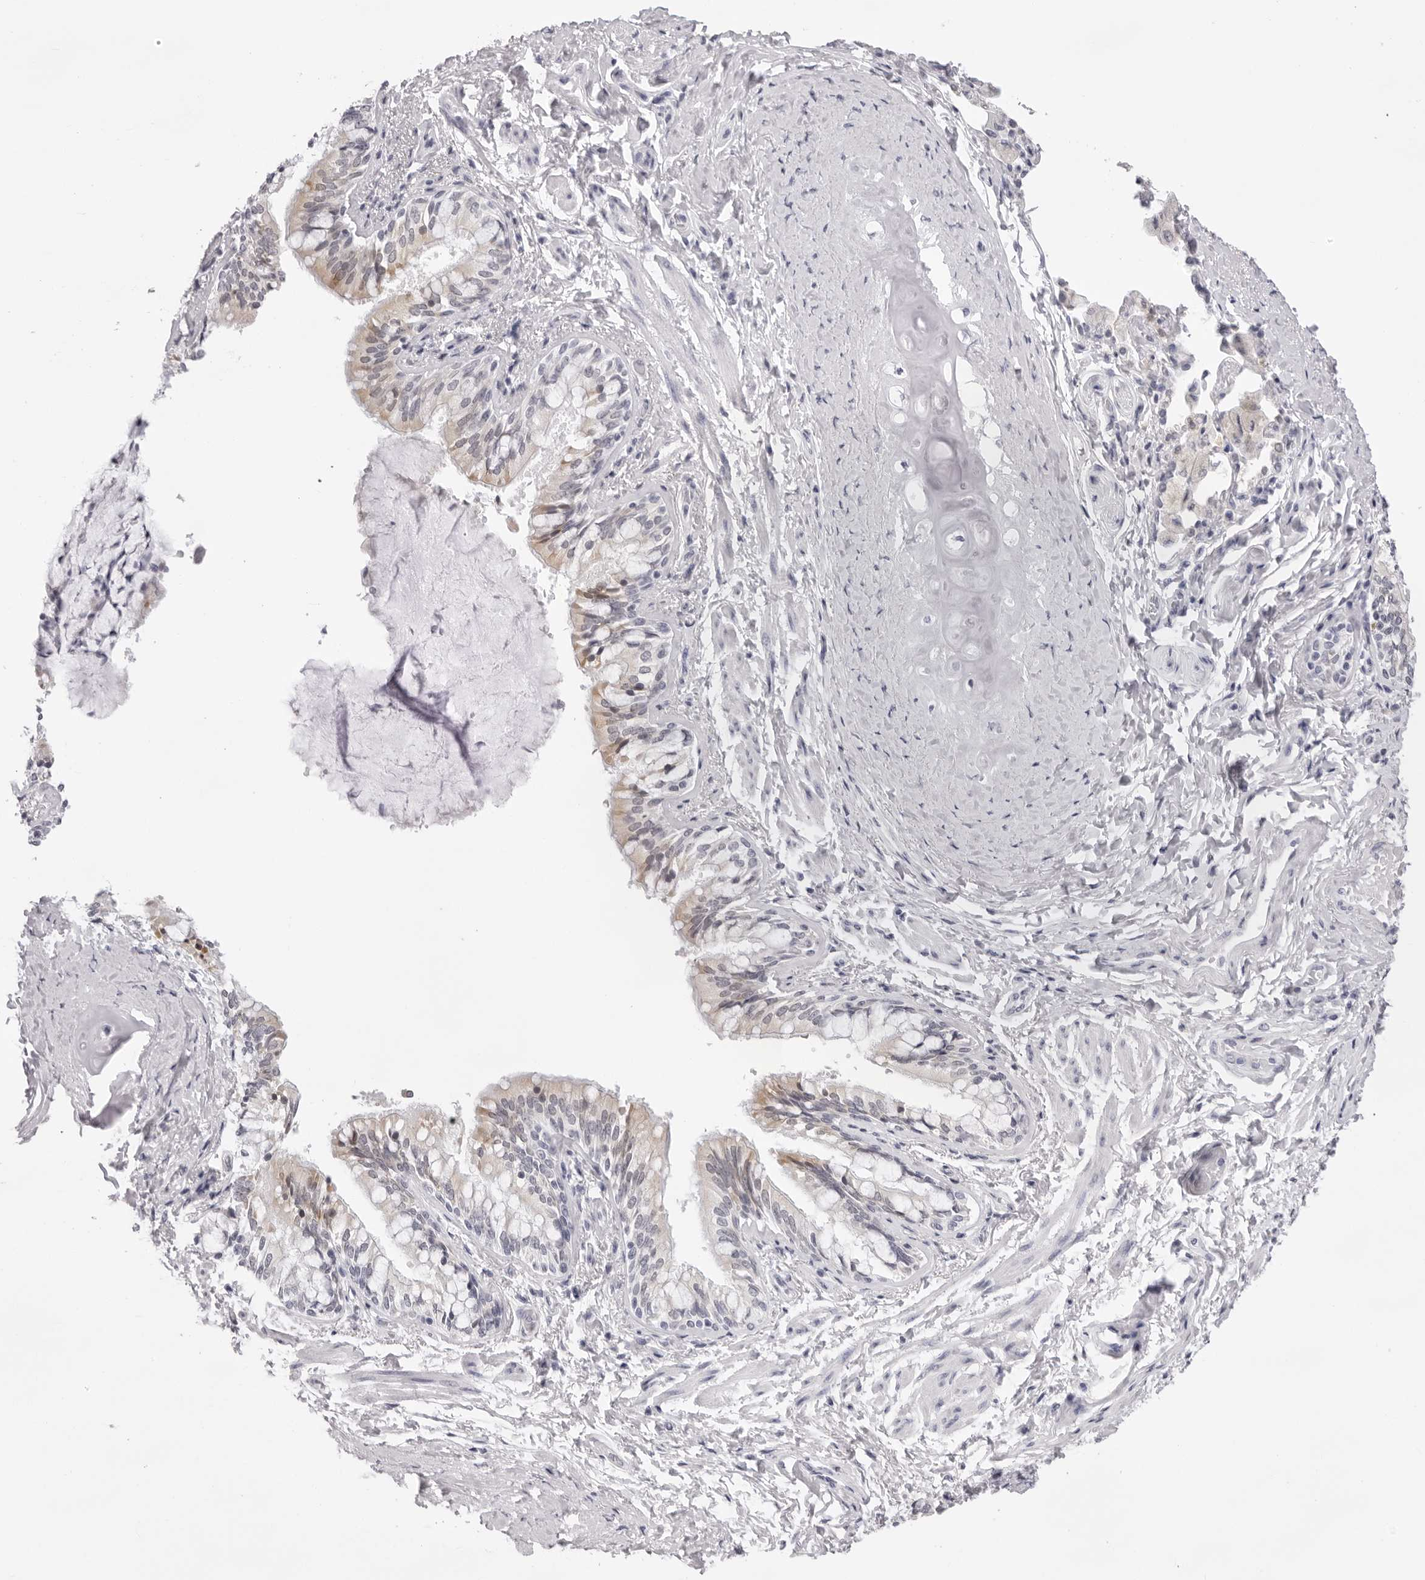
{"staining": {"intensity": "weak", "quantity": "<25%", "location": "cytoplasmic/membranous"}, "tissue": "bronchus", "cell_type": "Respiratory epithelial cells", "image_type": "normal", "snomed": [{"axis": "morphology", "description": "Normal tissue, NOS"}, {"axis": "morphology", "description": "Inflammation, NOS"}, {"axis": "topography", "description": "Bronchus"}, {"axis": "topography", "description": "Lung"}], "caption": "DAB (3,3'-diaminobenzidine) immunohistochemical staining of unremarkable human bronchus reveals no significant staining in respiratory epithelial cells. Brightfield microscopy of immunohistochemistry (IHC) stained with DAB (brown) and hematoxylin (blue), captured at high magnification.", "gene": "SMIM2", "patient": {"sex": "female", "age": 46}}